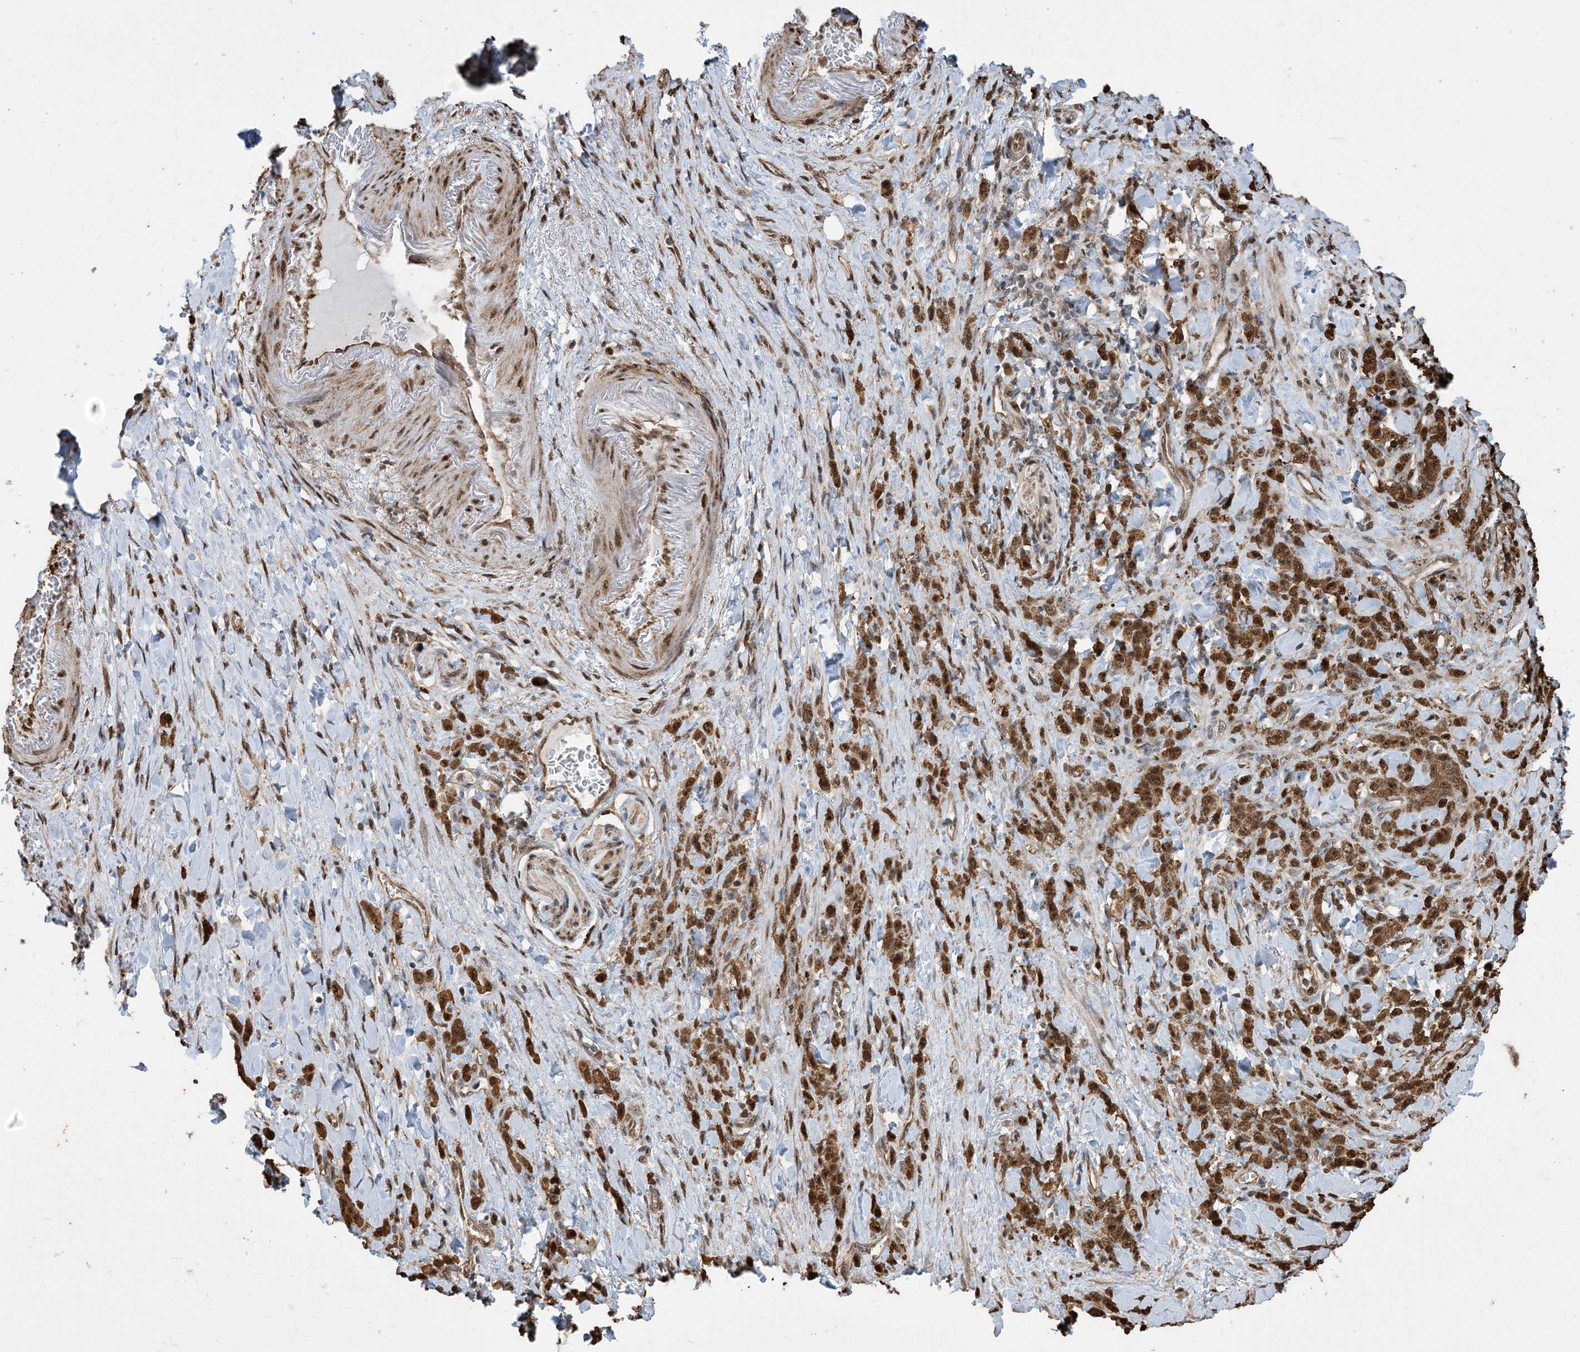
{"staining": {"intensity": "strong", "quantity": ">75%", "location": "cytoplasmic/membranous,nuclear"}, "tissue": "stomach cancer", "cell_type": "Tumor cells", "image_type": "cancer", "snomed": [{"axis": "morphology", "description": "Normal tissue, NOS"}, {"axis": "morphology", "description": "Adenocarcinoma, NOS"}, {"axis": "topography", "description": "Stomach"}], "caption": "A micrograph of human stomach adenocarcinoma stained for a protein reveals strong cytoplasmic/membranous and nuclear brown staining in tumor cells.", "gene": "HSPA1A", "patient": {"sex": "male", "age": 82}}